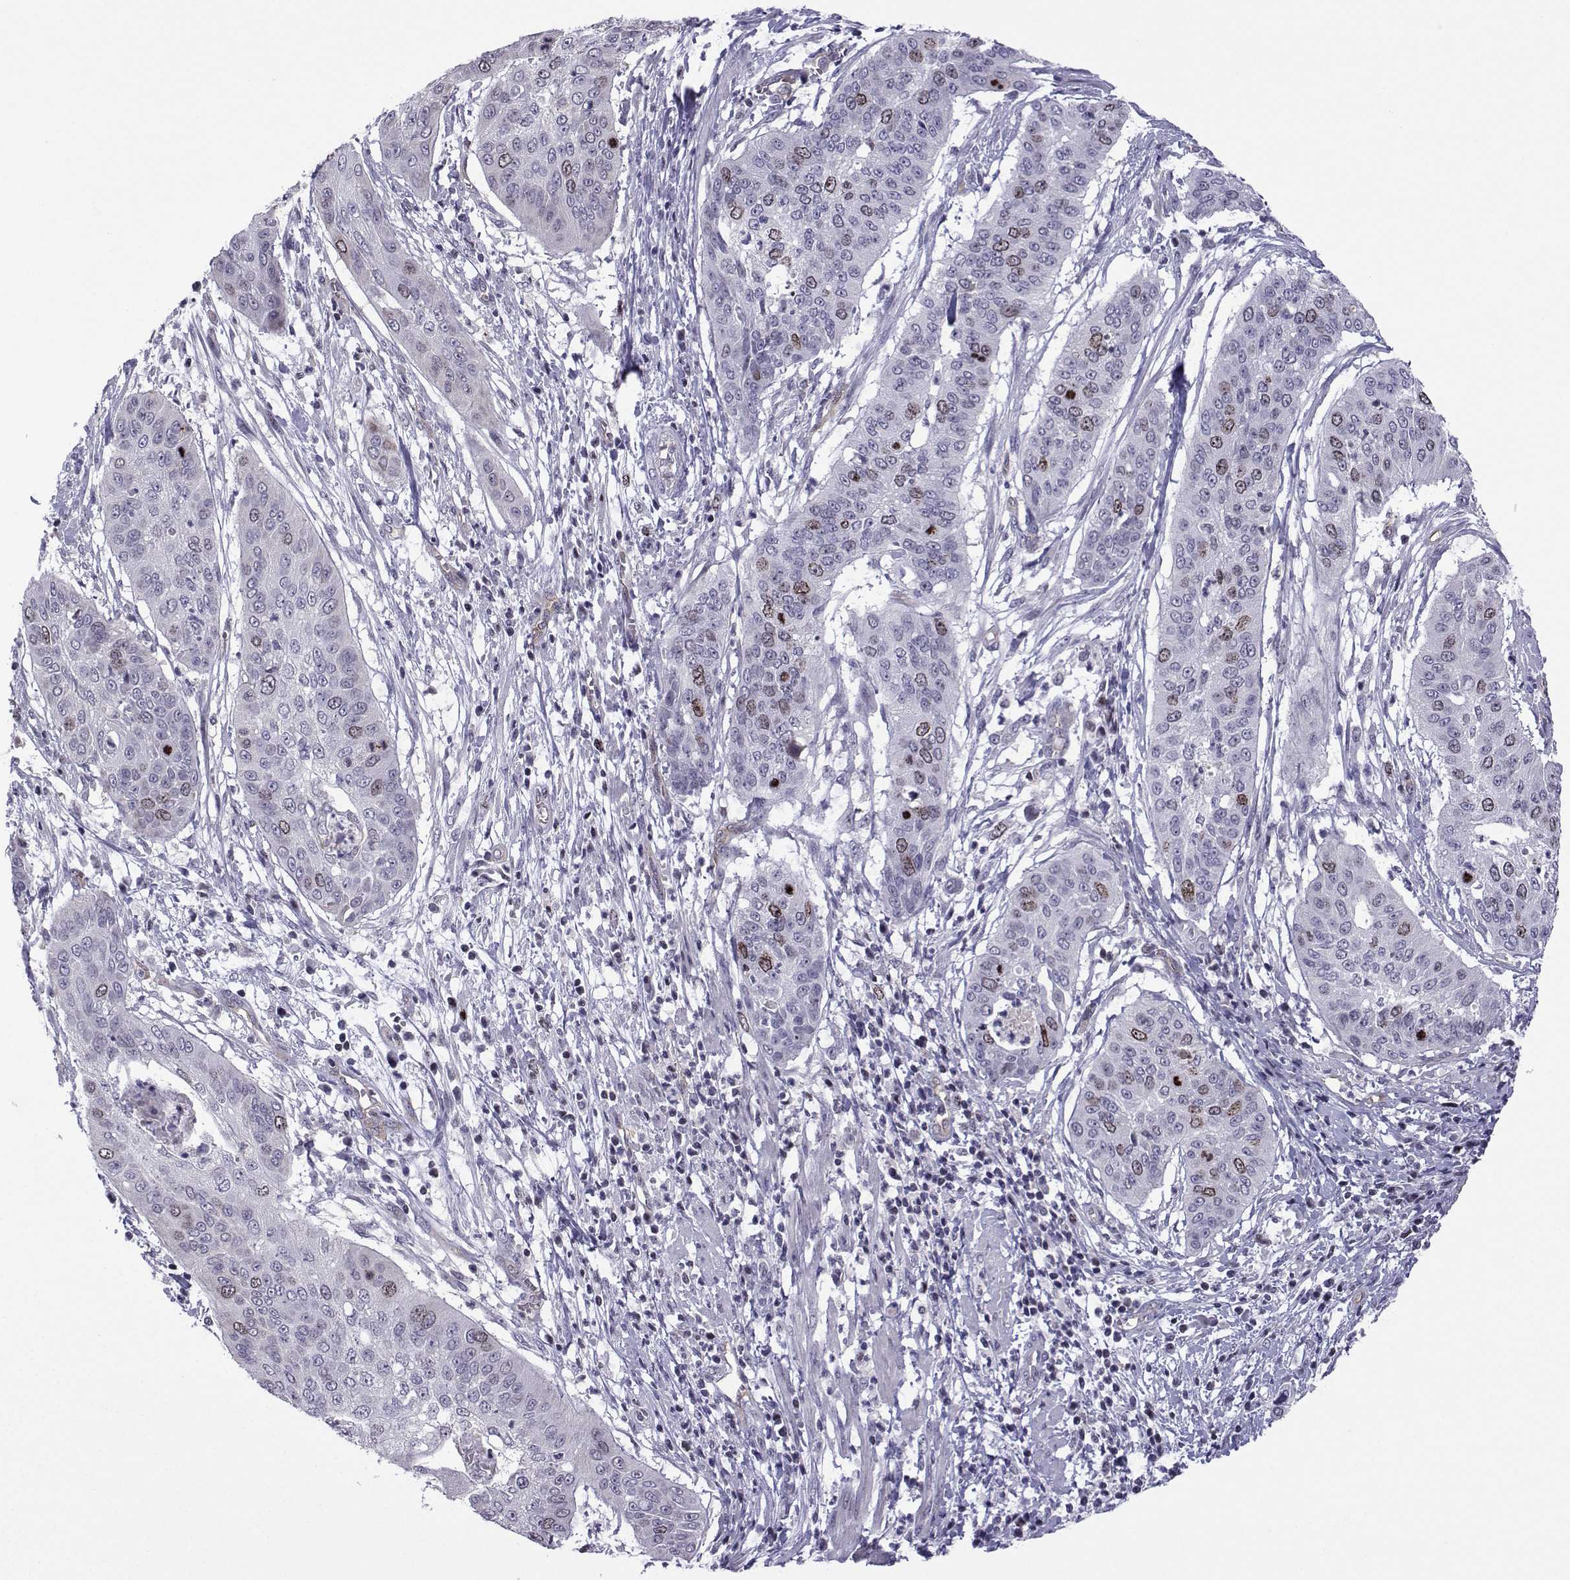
{"staining": {"intensity": "moderate", "quantity": "<25%", "location": "cytoplasmic/membranous,nuclear"}, "tissue": "cervical cancer", "cell_type": "Tumor cells", "image_type": "cancer", "snomed": [{"axis": "morphology", "description": "Squamous cell carcinoma, NOS"}, {"axis": "topography", "description": "Cervix"}], "caption": "Protein expression by immunohistochemistry (IHC) exhibits moderate cytoplasmic/membranous and nuclear staining in approximately <25% of tumor cells in cervical cancer (squamous cell carcinoma).", "gene": "INCENP", "patient": {"sex": "female", "age": 39}}